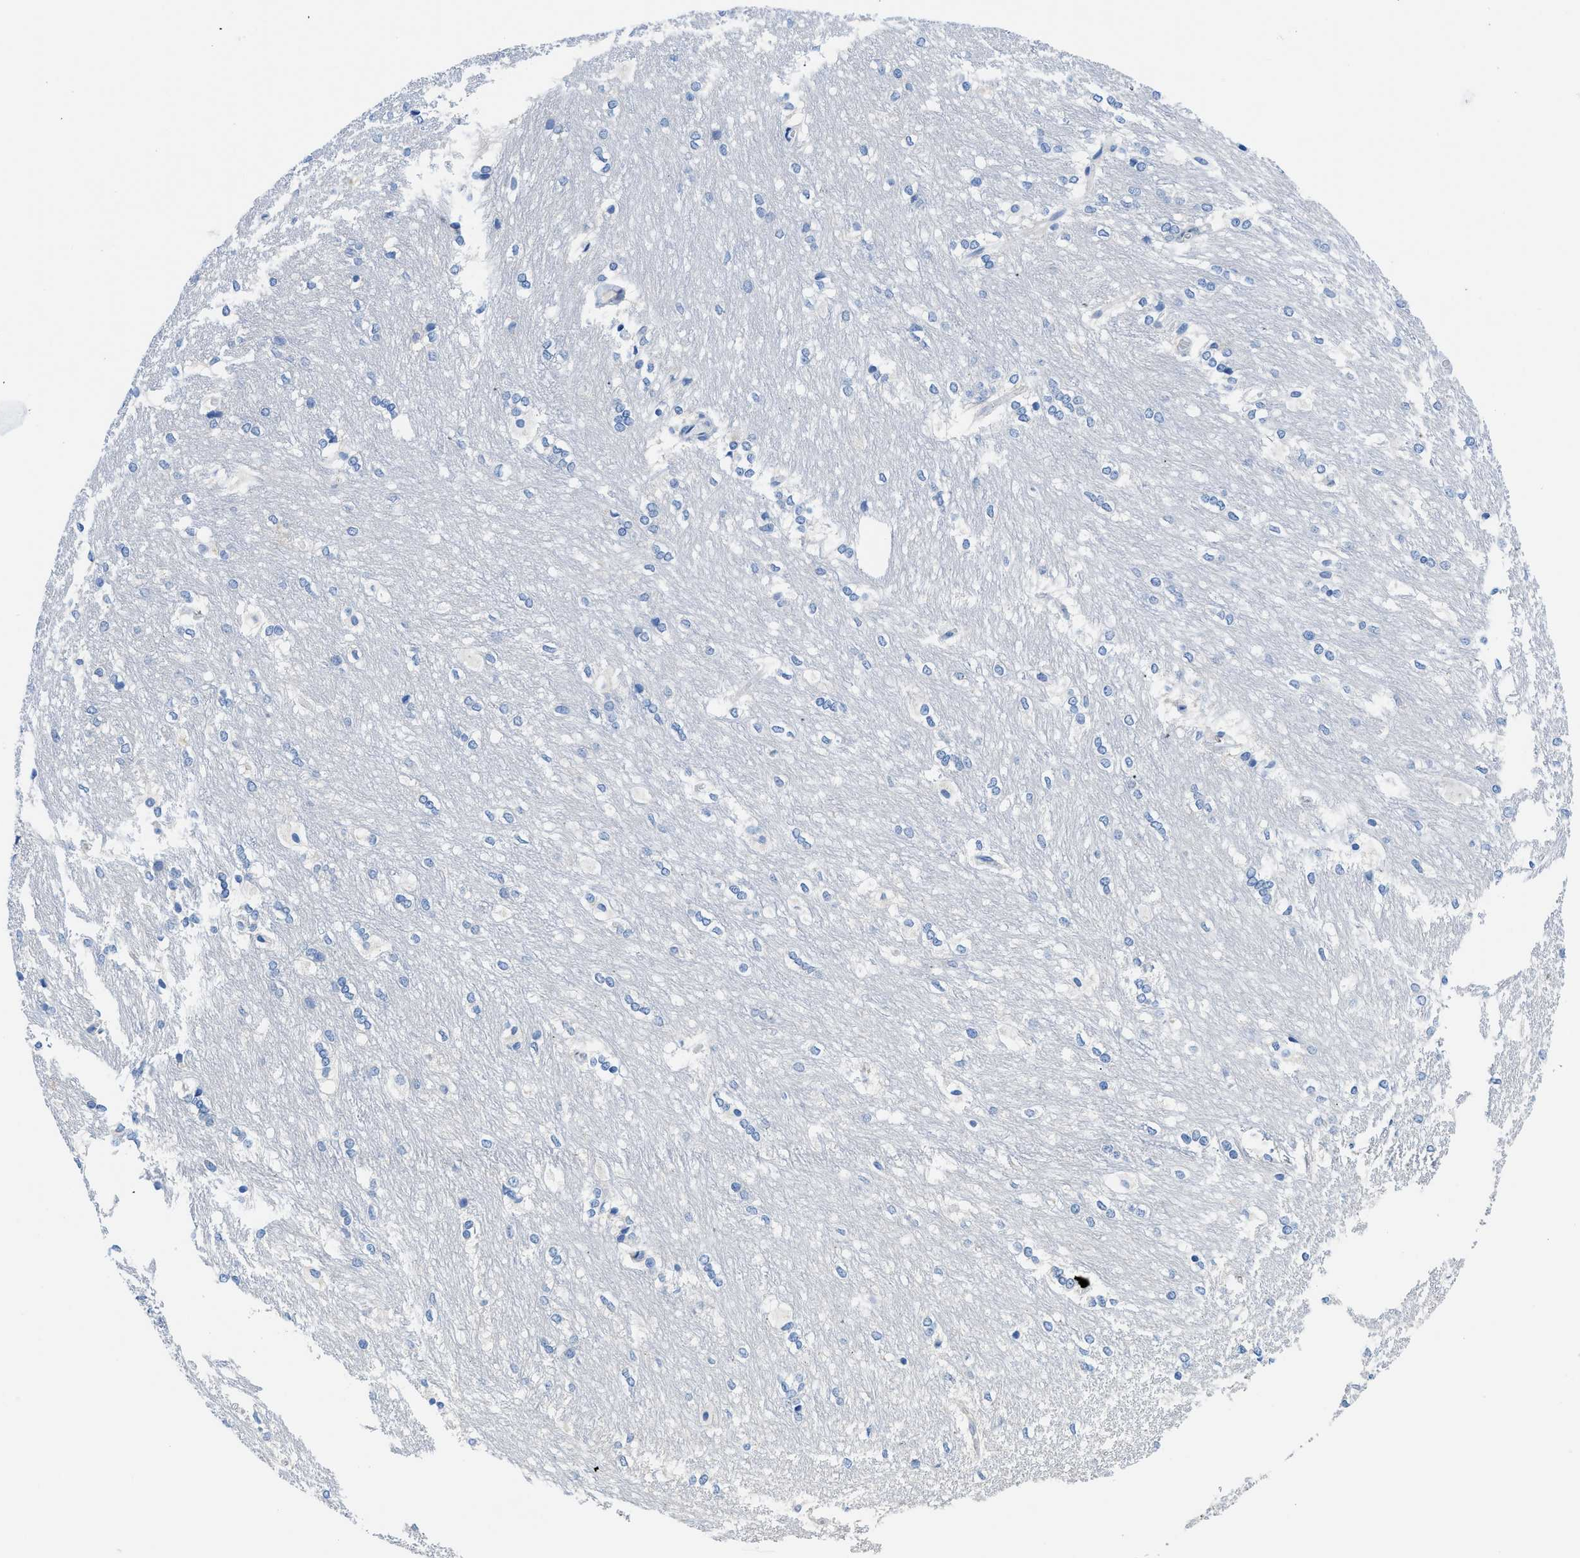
{"staining": {"intensity": "negative", "quantity": "none", "location": "none"}, "tissue": "caudate", "cell_type": "Glial cells", "image_type": "normal", "snomed": [{"axis": "morphology", "description": "Normal tissue, NOS"}, {"axis": "topography", "description": "Lateral ventricle wall"}], "caption": "Glial cells show no significant positivity in unremarkable caudate. (DAB (3,3'-diaminobenzidine) immunohistochemistry (IHC) visualized using brightfield microscopy, high magnification).", "gene": "NEB", "patient": {"sex": "female", "age": 19}}